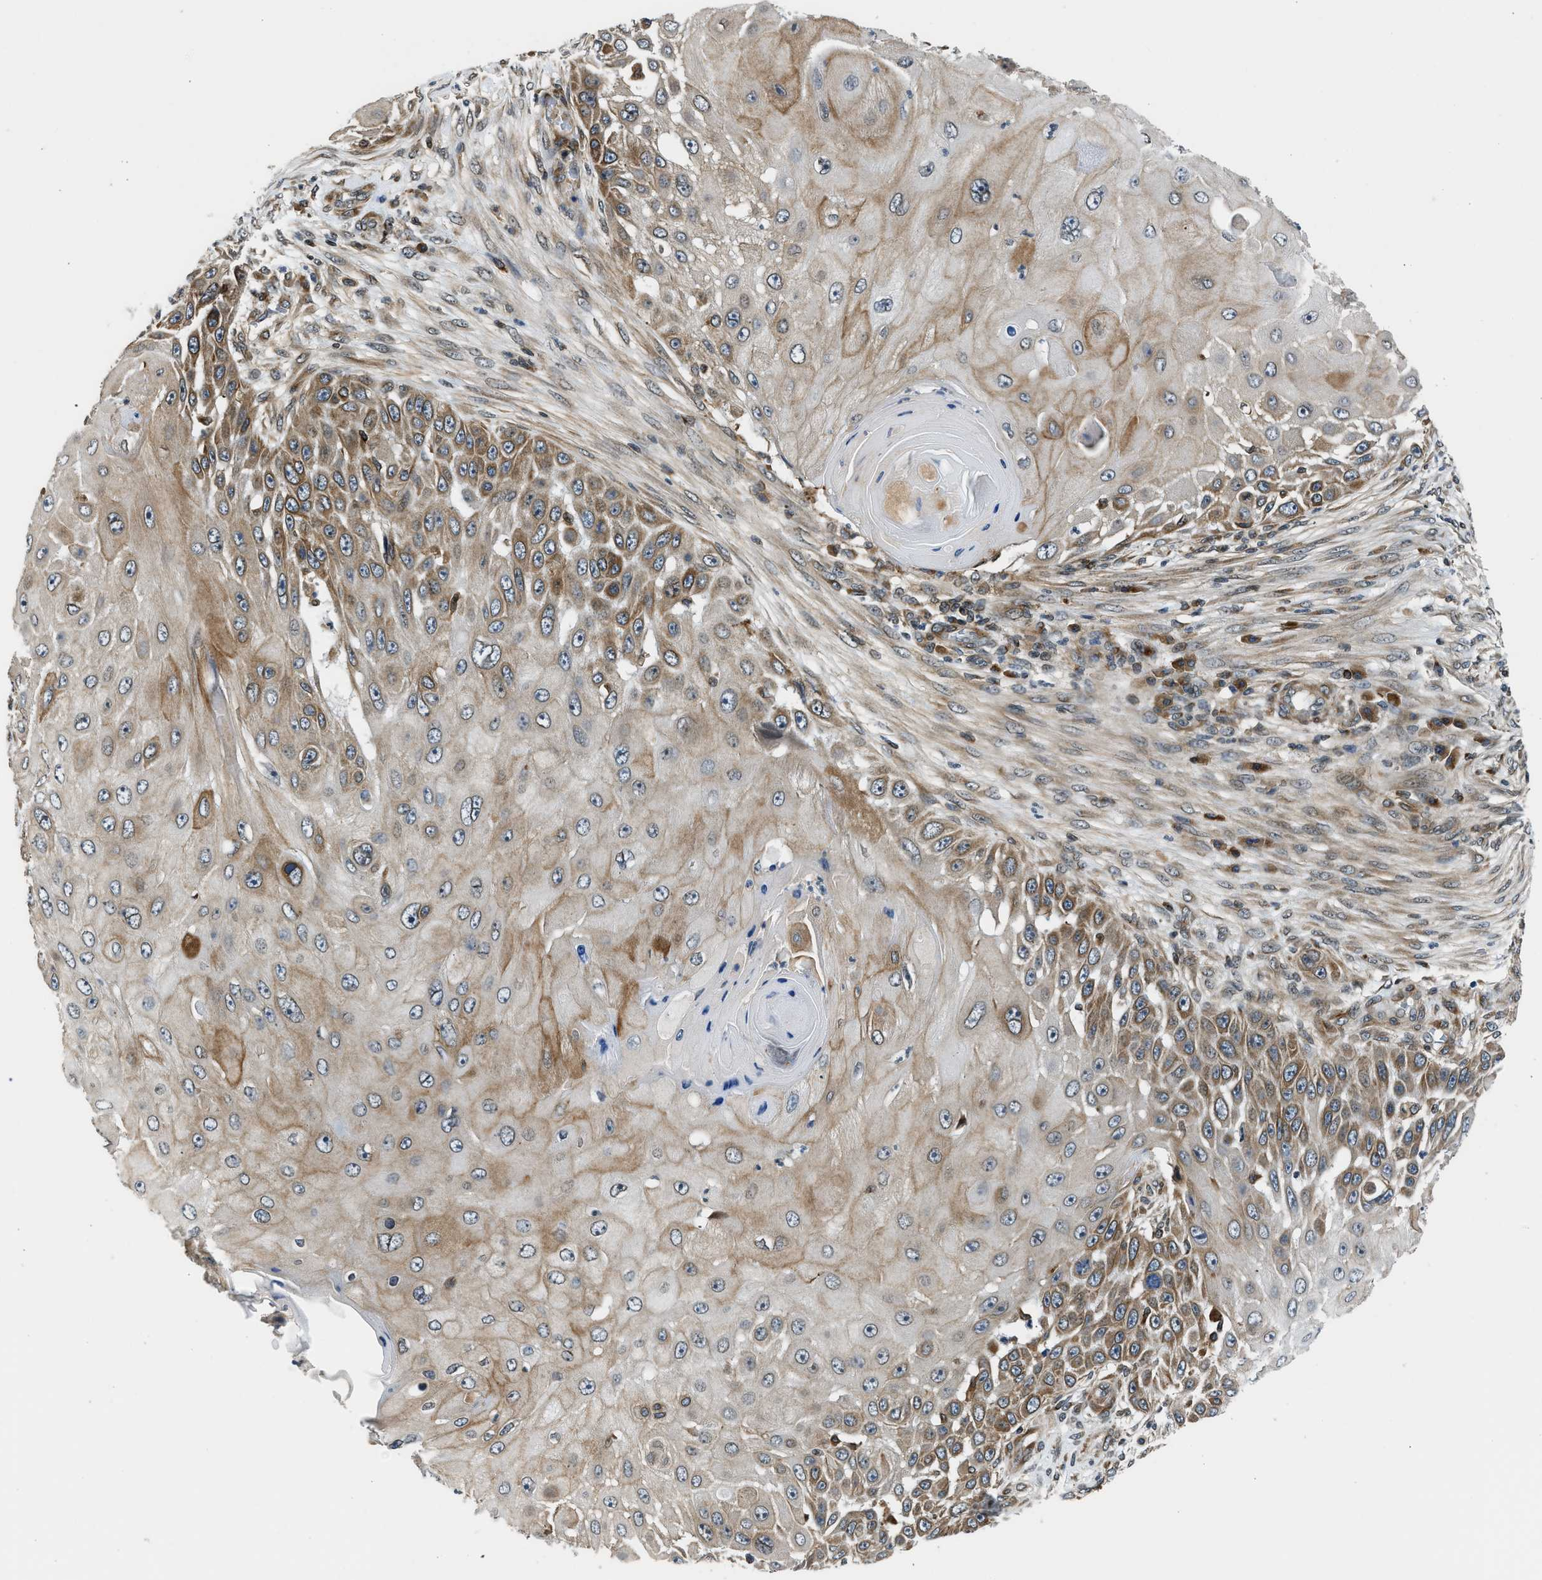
{"staining": {"intensity": "moderate", "quantity": "25%-75%", "location": "cytoplasmic/membranous"}, "tissue": "skin cancer", "cell_type": "Tumor cells", "image_type": "cancer", "snomed": [{"axis": "morphology", "description": "Squamous cell carcinoma, NOS"}, {"axis": "topography", "description": "Skin"}], "caption": "Skin cancer (squamous cell carcinoma) stained for a protein (brown) displays moderate cytoplasmic/membranous positive staining in about 25%-75% of tumor cells.", "gene": "RETREG3", "patient": {"sex": "female", "age": 44}}